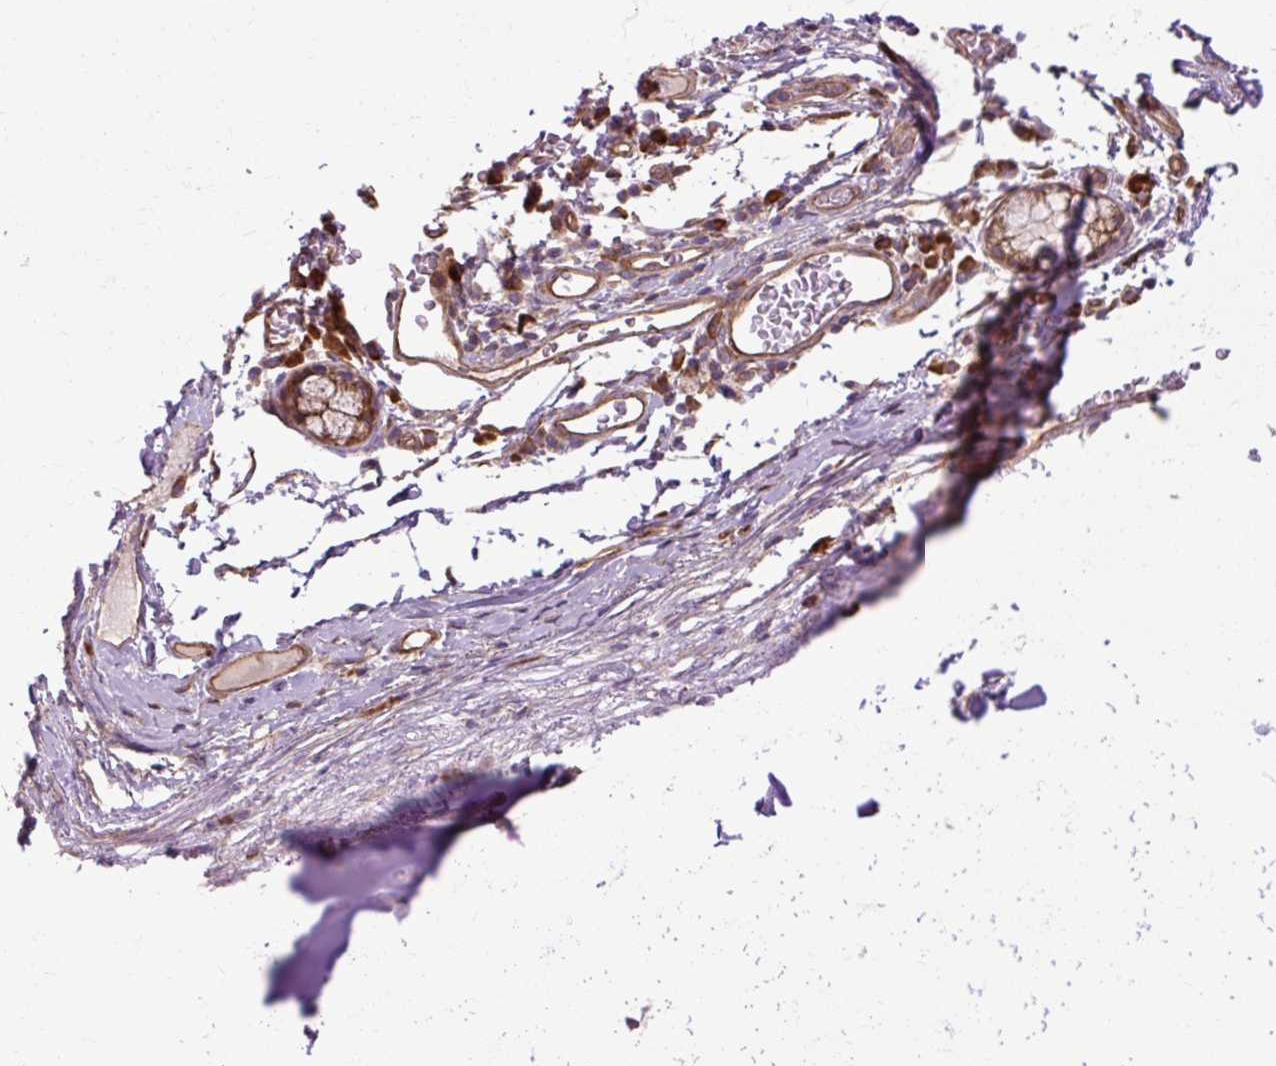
{"staining": {"intensity": "weak", "quantity": "25%-75%", "location": "cytoplasmic/membranous"}, "tissue": "adipose tissue", "cell_type": "Adipocytes", "image_type": "normal", "snomed": [{"axis": "morphology", "description": "Normal tissue, NOS"}, {"axis": "topography", "description": "Cartilage tissue"}, {"axis": "topography", "description": "Bronchus"}], "caption": "IHC (DAB) staining of normal adipose tissue reveals weak cytoplasmic/membranous protein expression in approximately 25%-75% of adipocytes. The staining is performed using DAB brown chromogen to label protein expression. The nuclei are counter-stained blue using hematoxylin.", "gene": "FLRT1", "patient": {"sex": "male", "age": 56}}